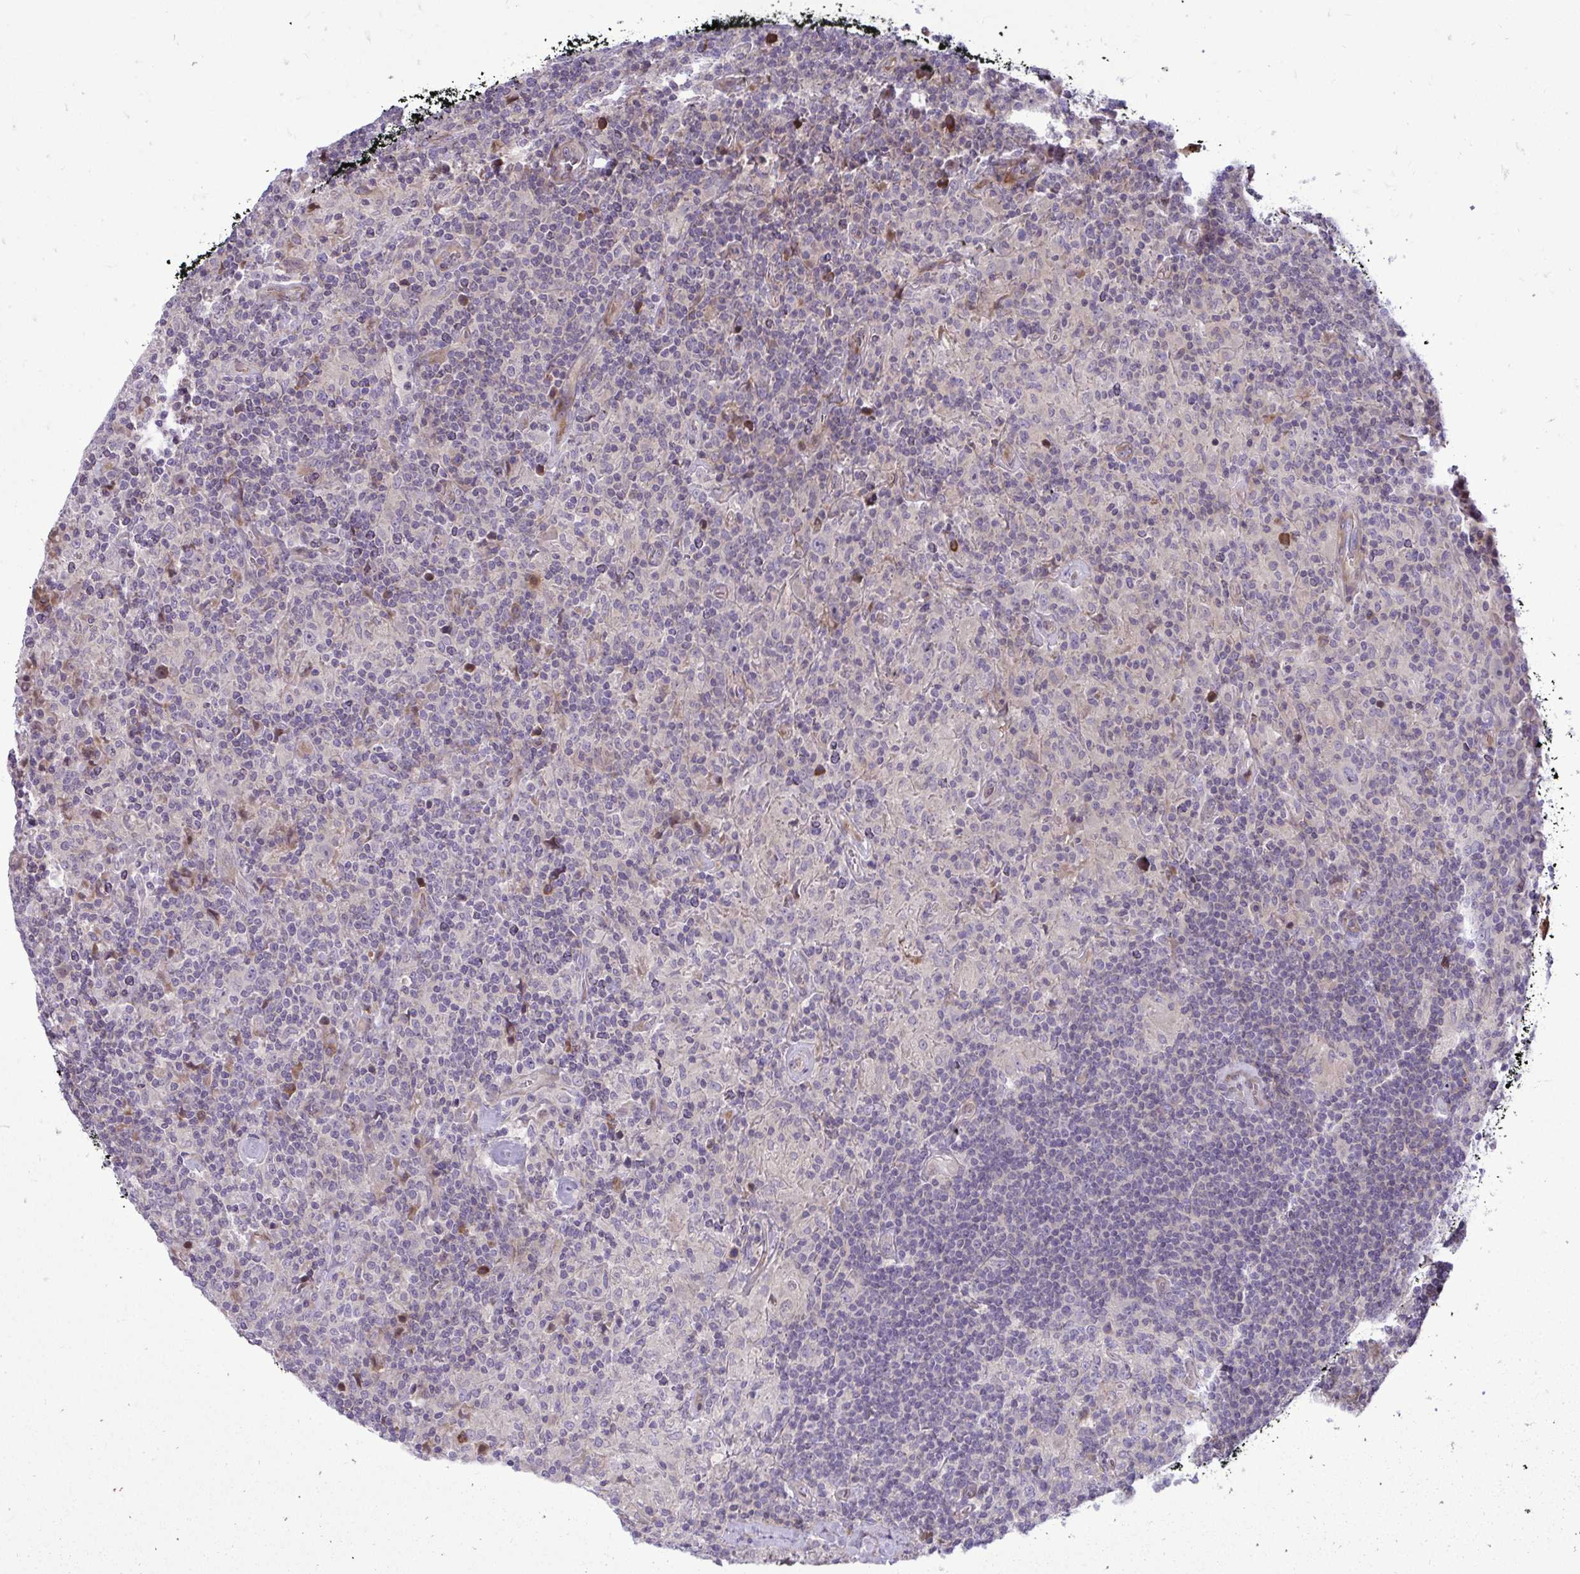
{"staining": {"intensity": "negative", "quantity": "none", "location": "none"}, "tissue": "lymphoma", "cell_type": "Tumor cells", "image_type": "cancer", "snomed": [{"axis": "morphology", "description": "Hodgkin's disease, NOS"}, {"axis": "topography", "description": "Lymph node"}], "caption": "Immunohistochemistry (IHC) histopathology image of neoplastic tissue: lymphoma stained with DAB exhibits no significant protein positivity in tumor cells.", "gene": "ZSCAN9", "patient": {"sex": "male", "age": 70}}